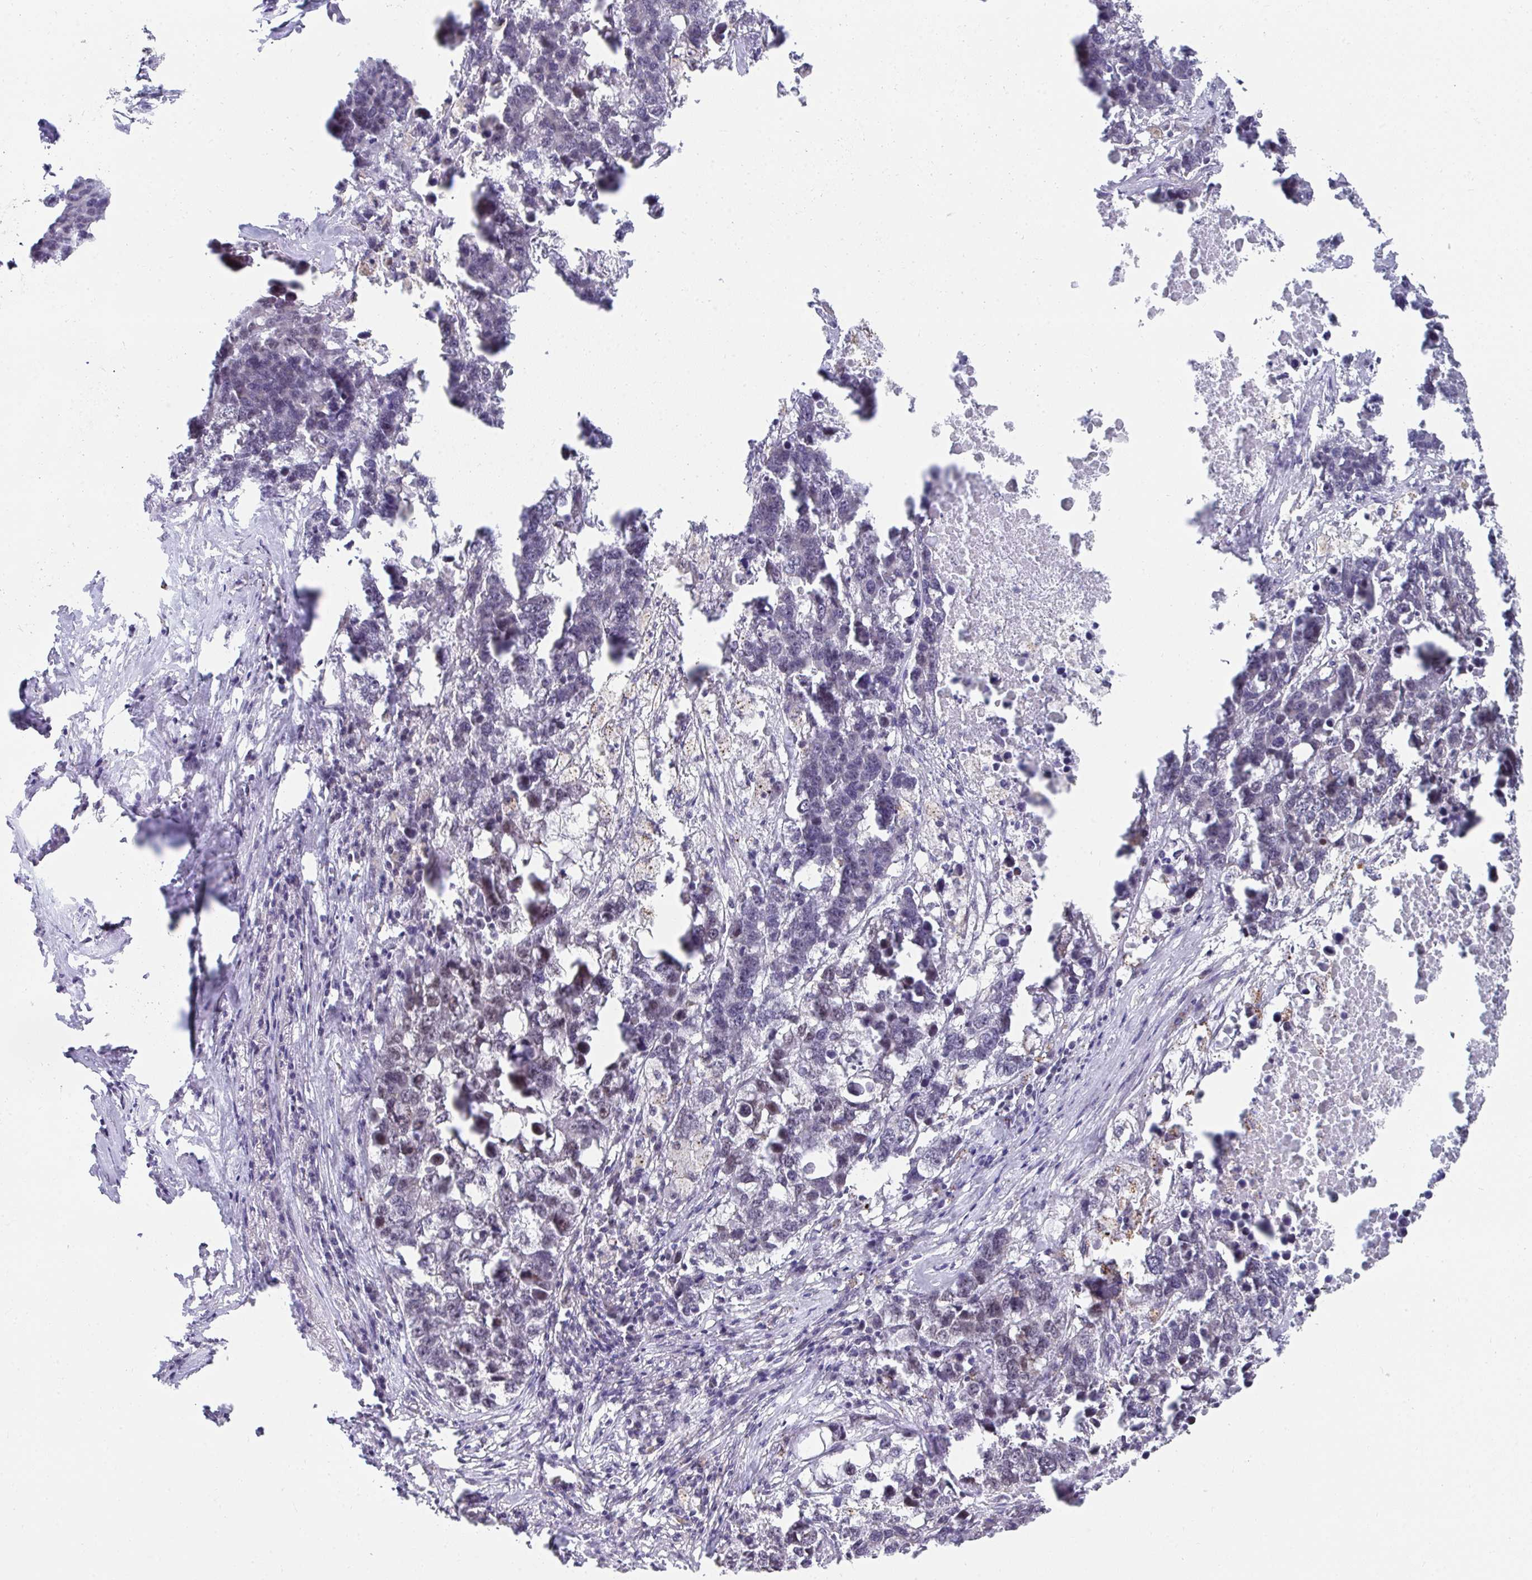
{"staining": {"intensity": "negative", "quantity": "none", "location": "none"}, "tissue": "lung cancer", "cell_type": "Tumor cells", "image_type": "cancer", "snomed": [{"axis": "morphology", "description": "Adenocarcinoma, NOS"}, {"axis": "topography", "description": "Lung"}], "caption": "Tumor cells show no significant expression in lung cancer. The staining is performed using DAB brown chromogen with nuclei counter-stained in using hematoxylin.", "gene": "HIRA", "patient": {"sex": "female", "age": 51}}